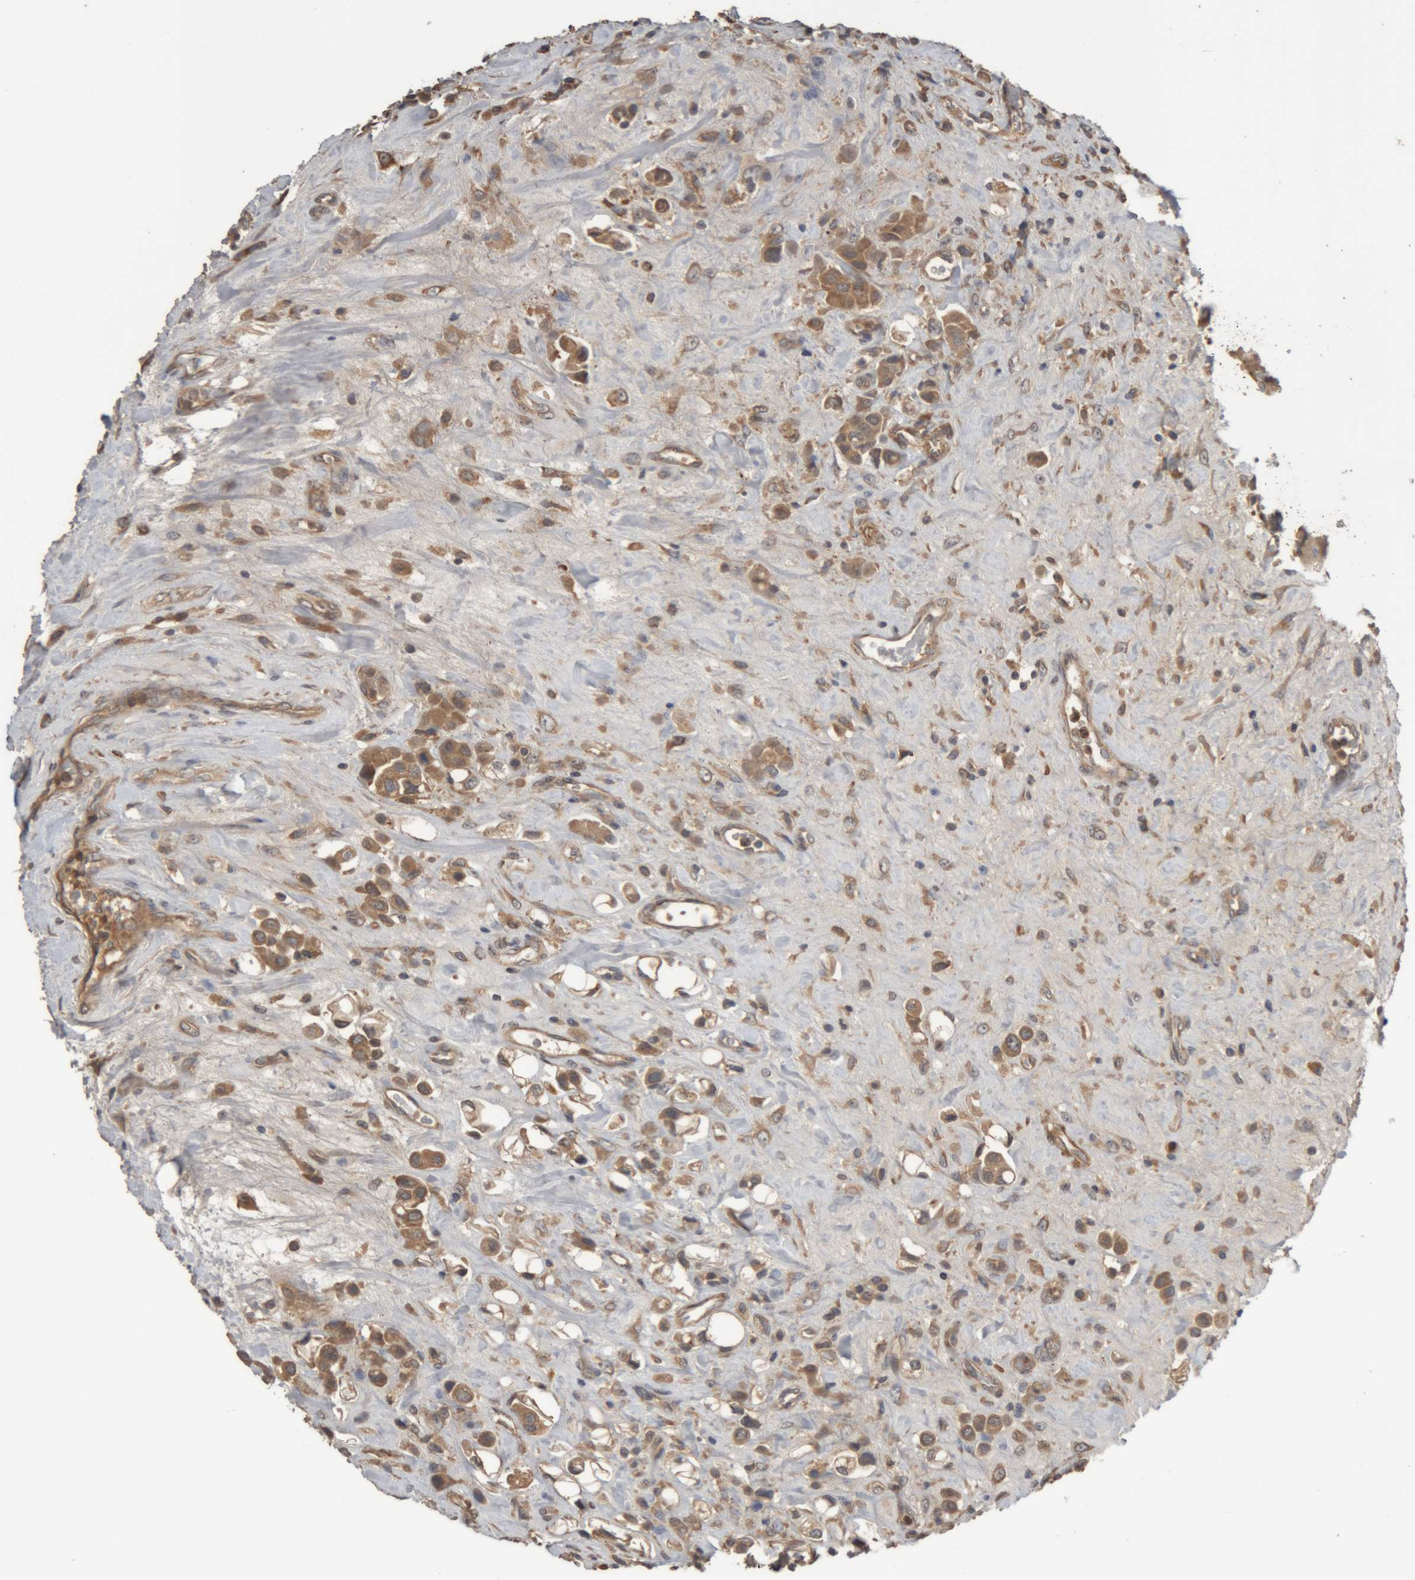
{"staining": {"intensity": "moderate", "quantity": ">75%", "location": "cytoplasmic/membranous"}, "tissue": "urothelial cancer", "cell_type": "Tumor cells", "image_type": "cancer", "snomed": [{"axis": "morphology", "description": "Urothelial carcinoma, High grade"}, {"axis": "topography", "description": "Urinary bladder"}], "caption": "Immunohistochemical staining of urothelial carcinoma (high-grade) exhibits medium levels of moderate cytoplasmic/membranous protein expression in approximately >75% of tumor cells.", "gene": "TMED7", "patient": {"sex": "male", "age": 50}}